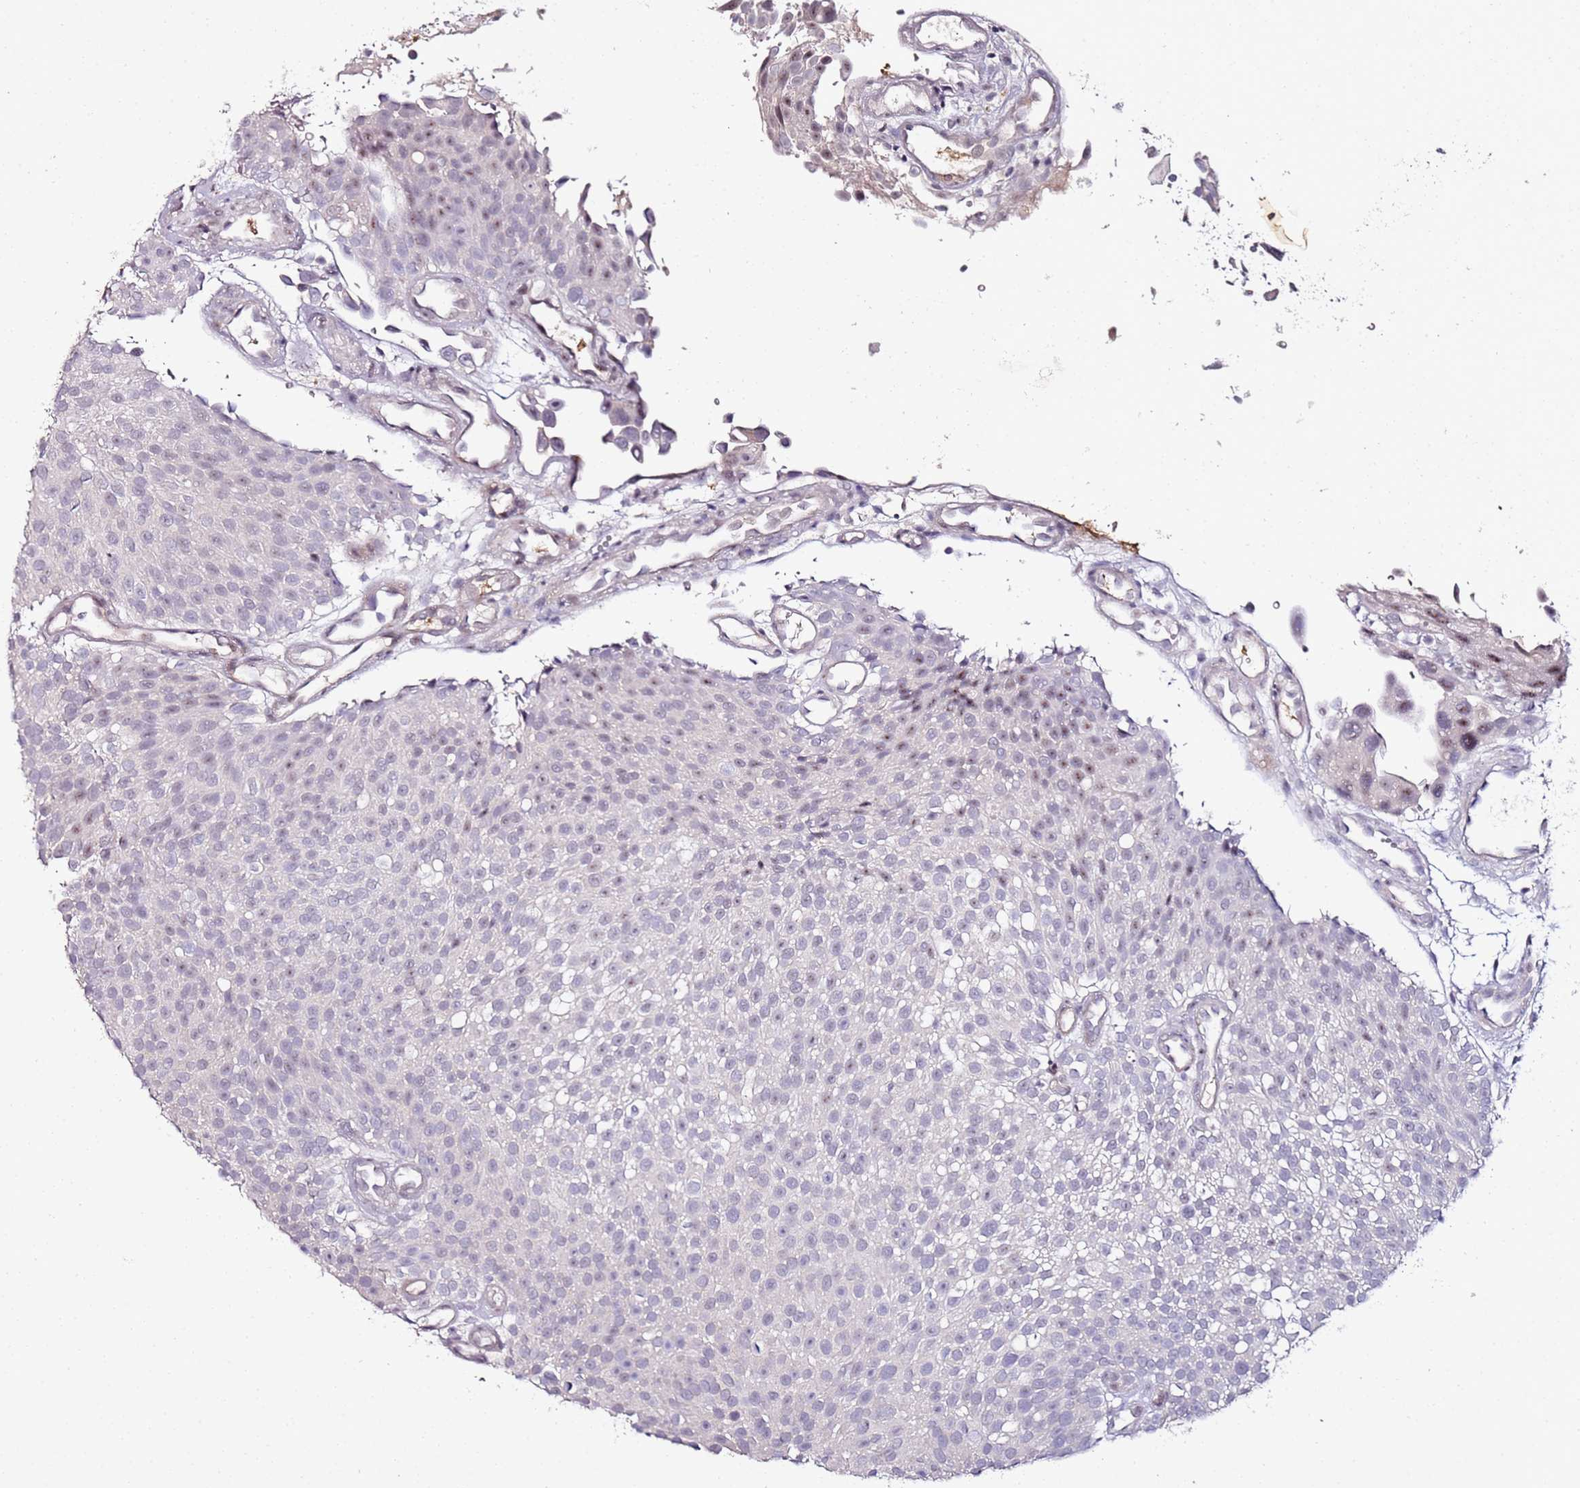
{"staining": {"intensity": "moderate", "quantity": "<25%", "location": "nuclear"}, "tissue": "urothelial cancer", "cell_type": "Tumor cells", "image_type": "cancer", "snomed": [{"axis": "morphology", "description": "Urothelial carcinoma, Low grade"}, {"axis": "topography", "description": "Urinary bladder"}], "caption": "Immunohistochemistry (IHC) of low-grade urothelial carcinoma displays low levels of moderate nuclear expression in approximately <25% of tumor cells.", "gene": "DUSP28", "patient": {"sex": "male", "age": 78}}